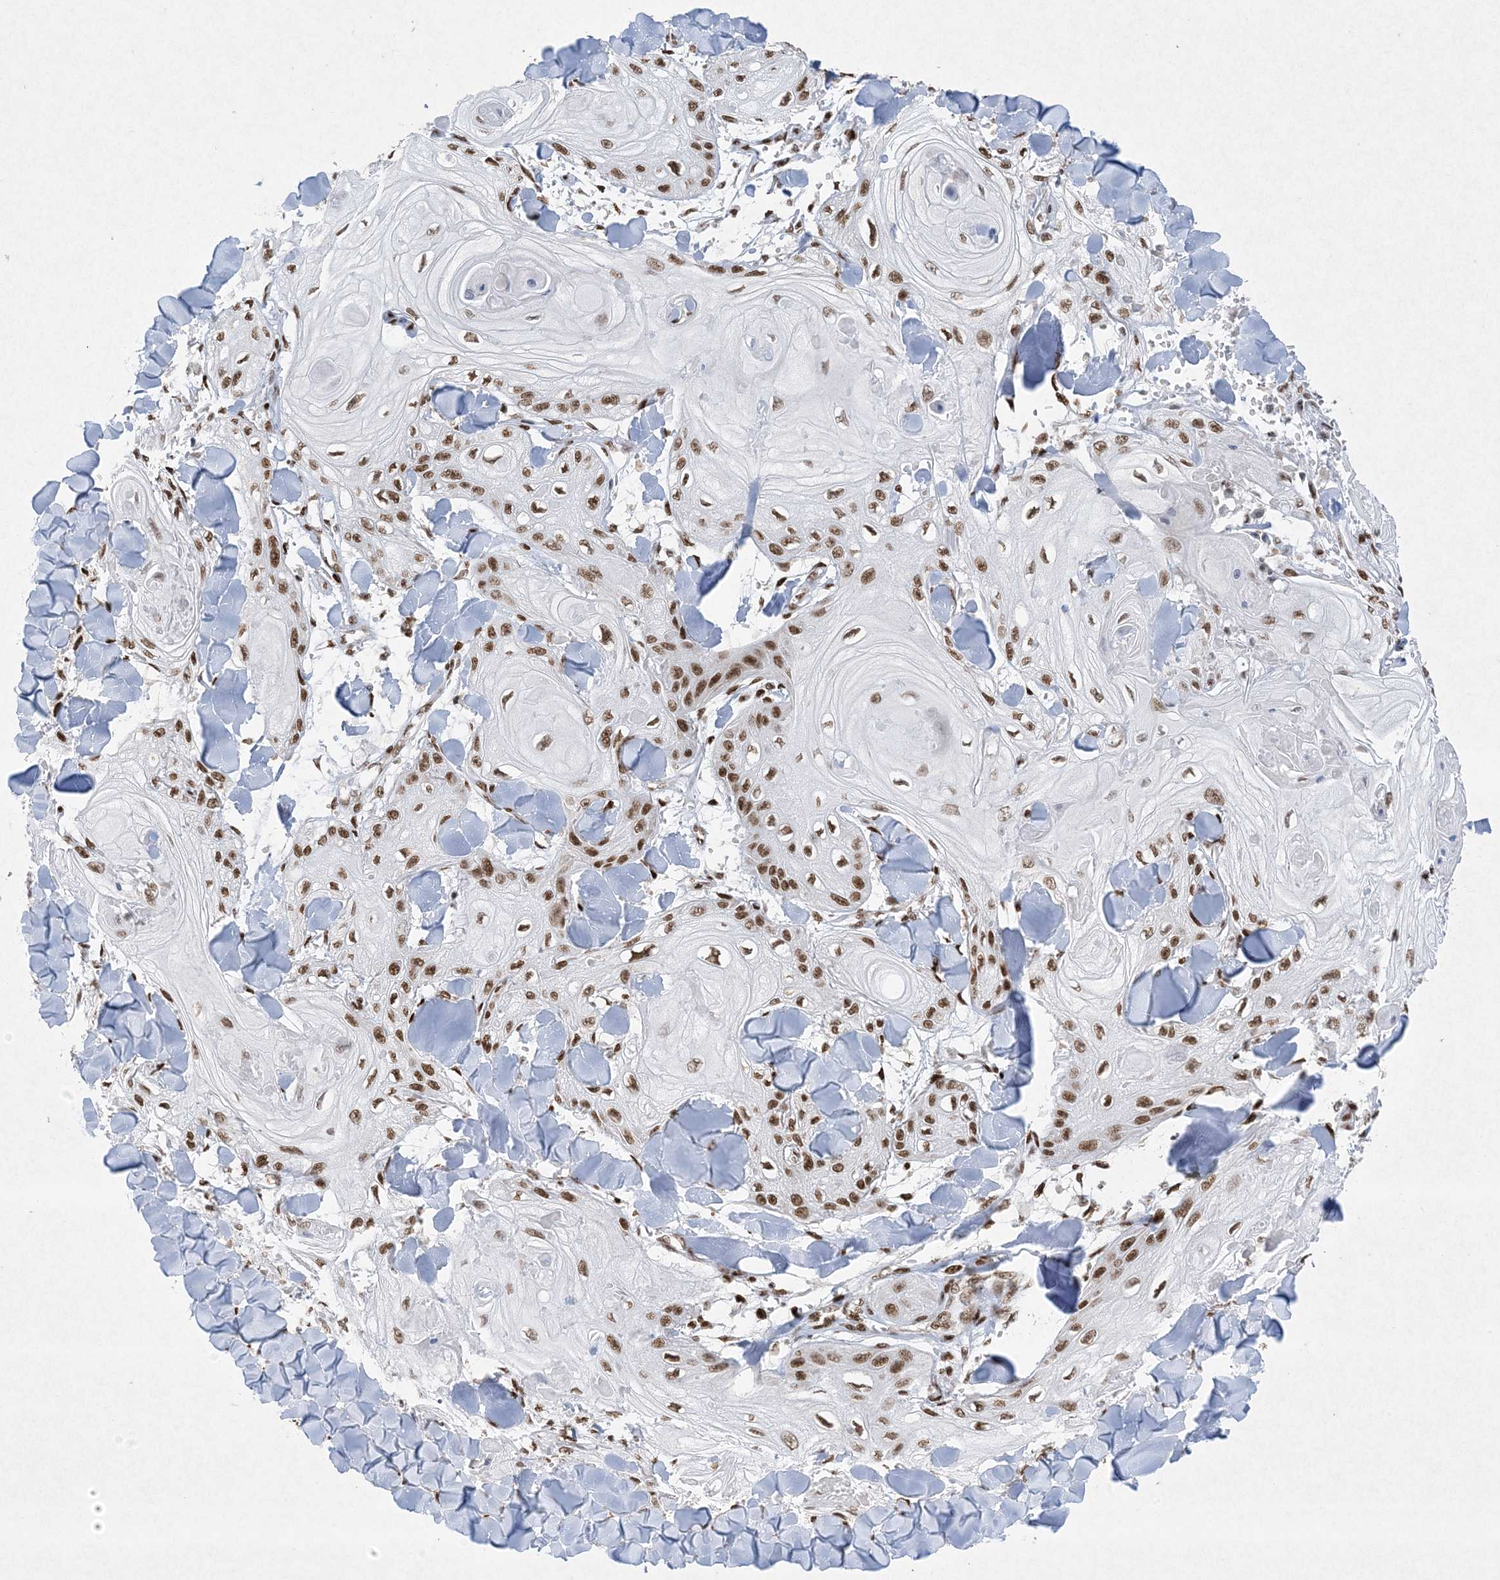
{"staining": {"intensity": "moderate", "quantity": ">75%", "location": "nuclear"}, "tissue": "skin cancer", "cell_type": "Tumor cells", "image_type": "cancer", "snomed": [{"axis": "morphology", "description": "Squamous cell carcinoma, NOS"}, {"axis": "topography", "description": "Skin"}], "caption": "Protein analysis of skin squamous cell carcinoma tissue displays moderate nuclear positivity in approximately >75% of tumor cells.", "gene": "PKNOX2", "patient": {"sex": "male", "age": 74}}